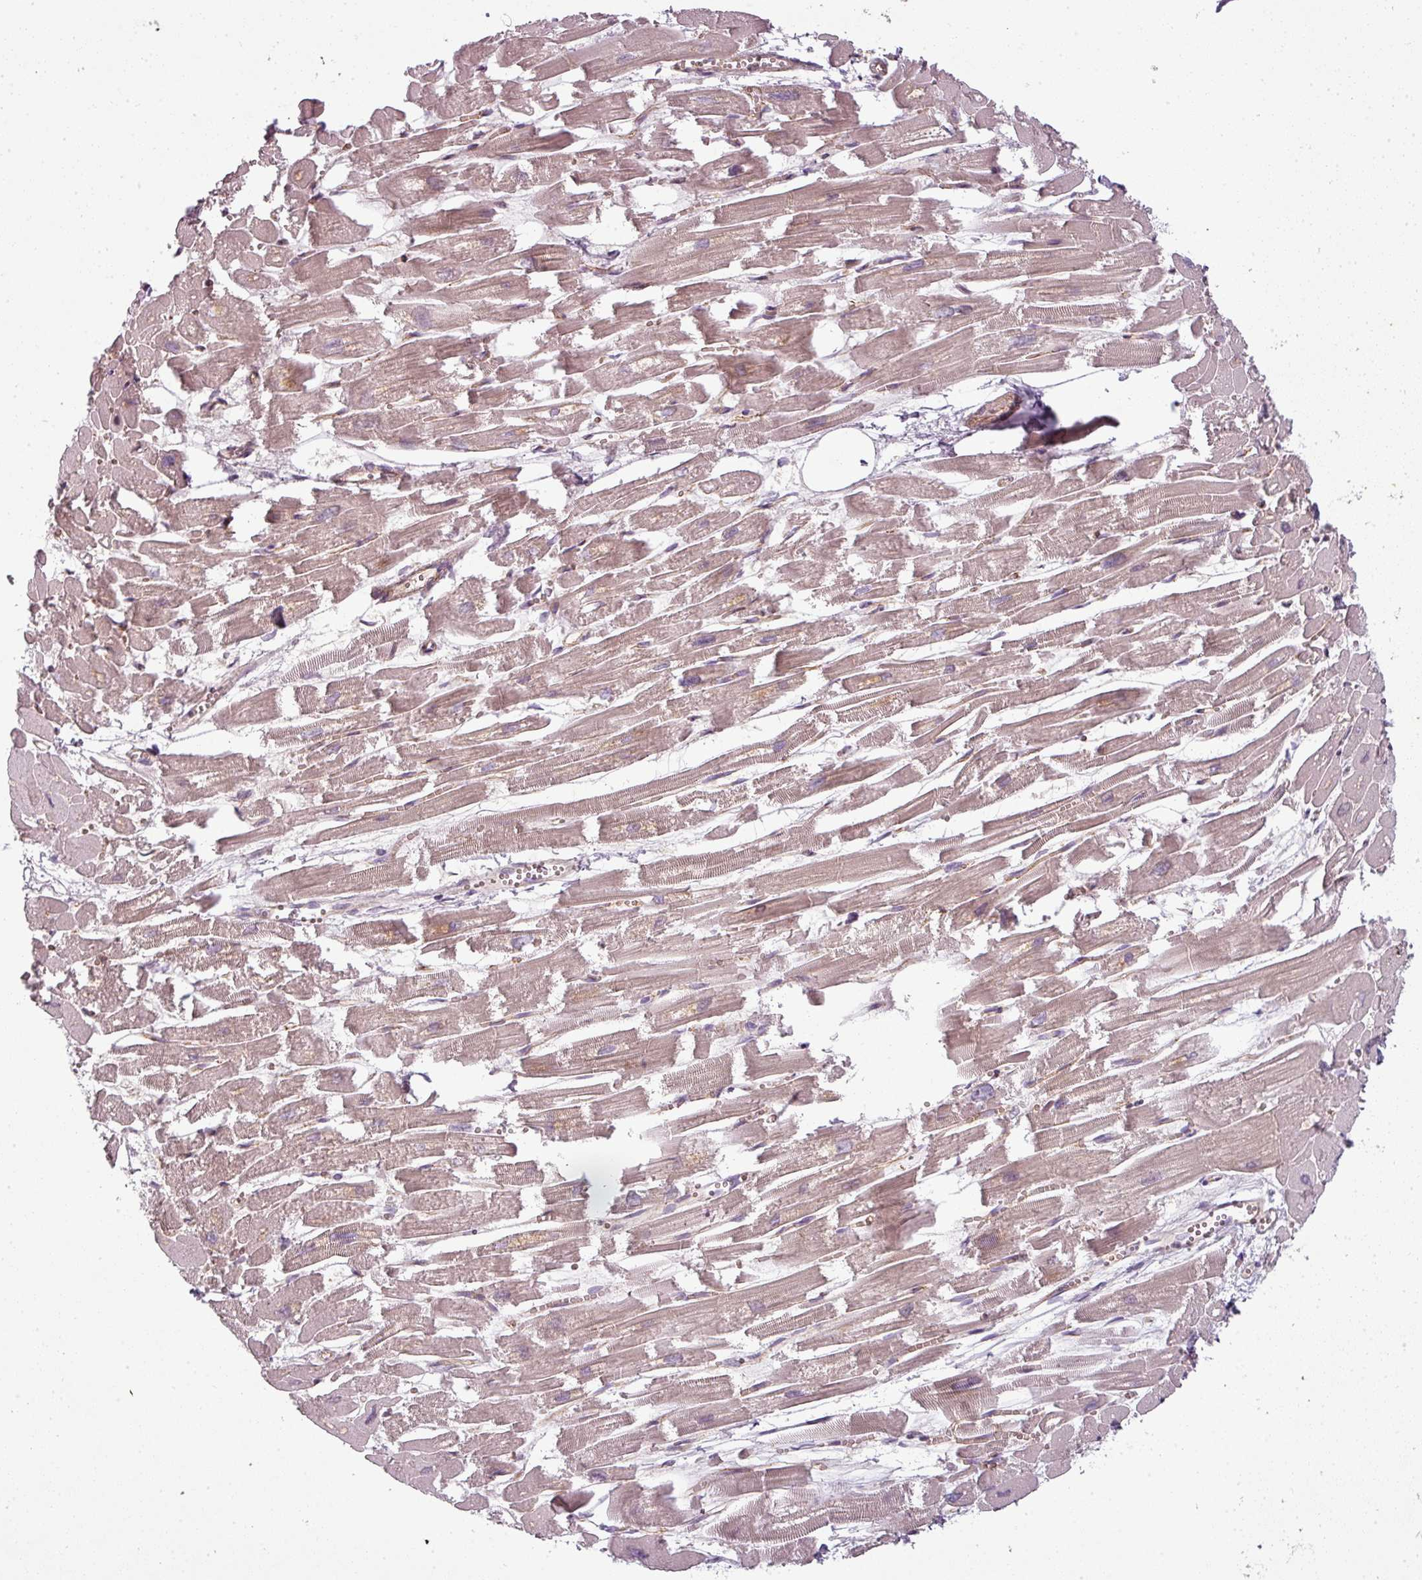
{"staining": {"intensity": "weak", "quantity": ">75%", "location": "cytoplasmic/membranous"}, "tissue": "heart muscle", "cell_type": "Cardiomyocytes", "image_type": "normal", "snomed": [{"axis": "morphology", "description": "Normal tissue, NOS"}, {"axis": "topography", "description": "Heart"}], "caption": "The histopathology image demonstrates staining of benign heart muscle, revealing weak cytoplasmic/membranous protein staining (brown color) within cardiomyocytes.", "gene": "SLC16A9", "patient": {"sex": "male", "age": 54}}